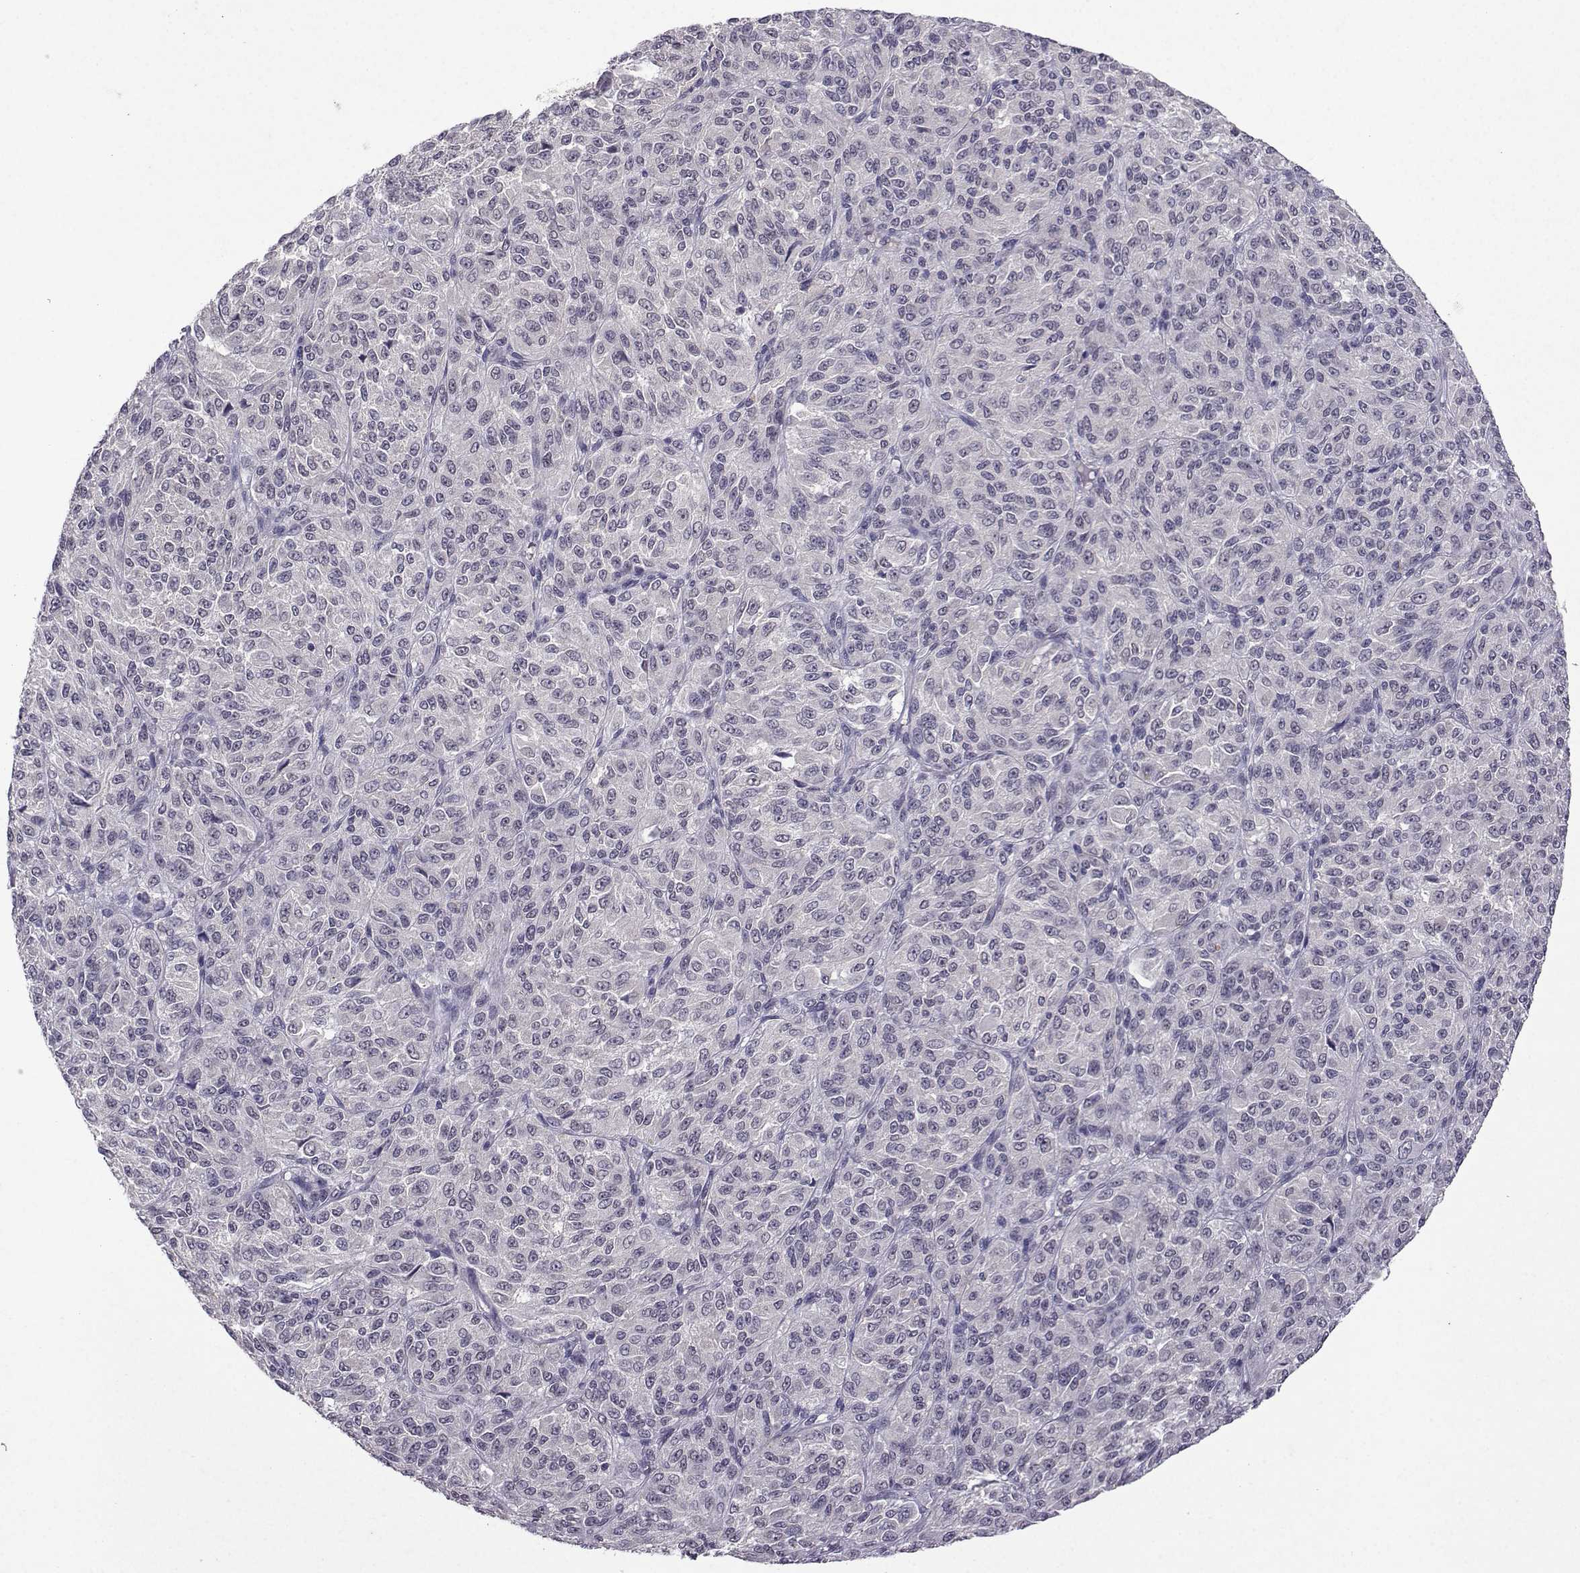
{"staining": {"intensity": "negative", "quantity": "none", "location": "none"}, "tissue": "melanoma", "cell_type": "Tumor cells", "image_type": "cancer", "snomed": [{"axis": "morphology", "description": "Malignant melanoma, Metastatic site"}, {"axis": "topography", "description": "Brain"}], "caption": "DAB immunohistochemical staining of human melanoma displays no significant positivity in tumor cells.", "gene": "CCL28", "patient": {"sex": "female", "age": 56}}